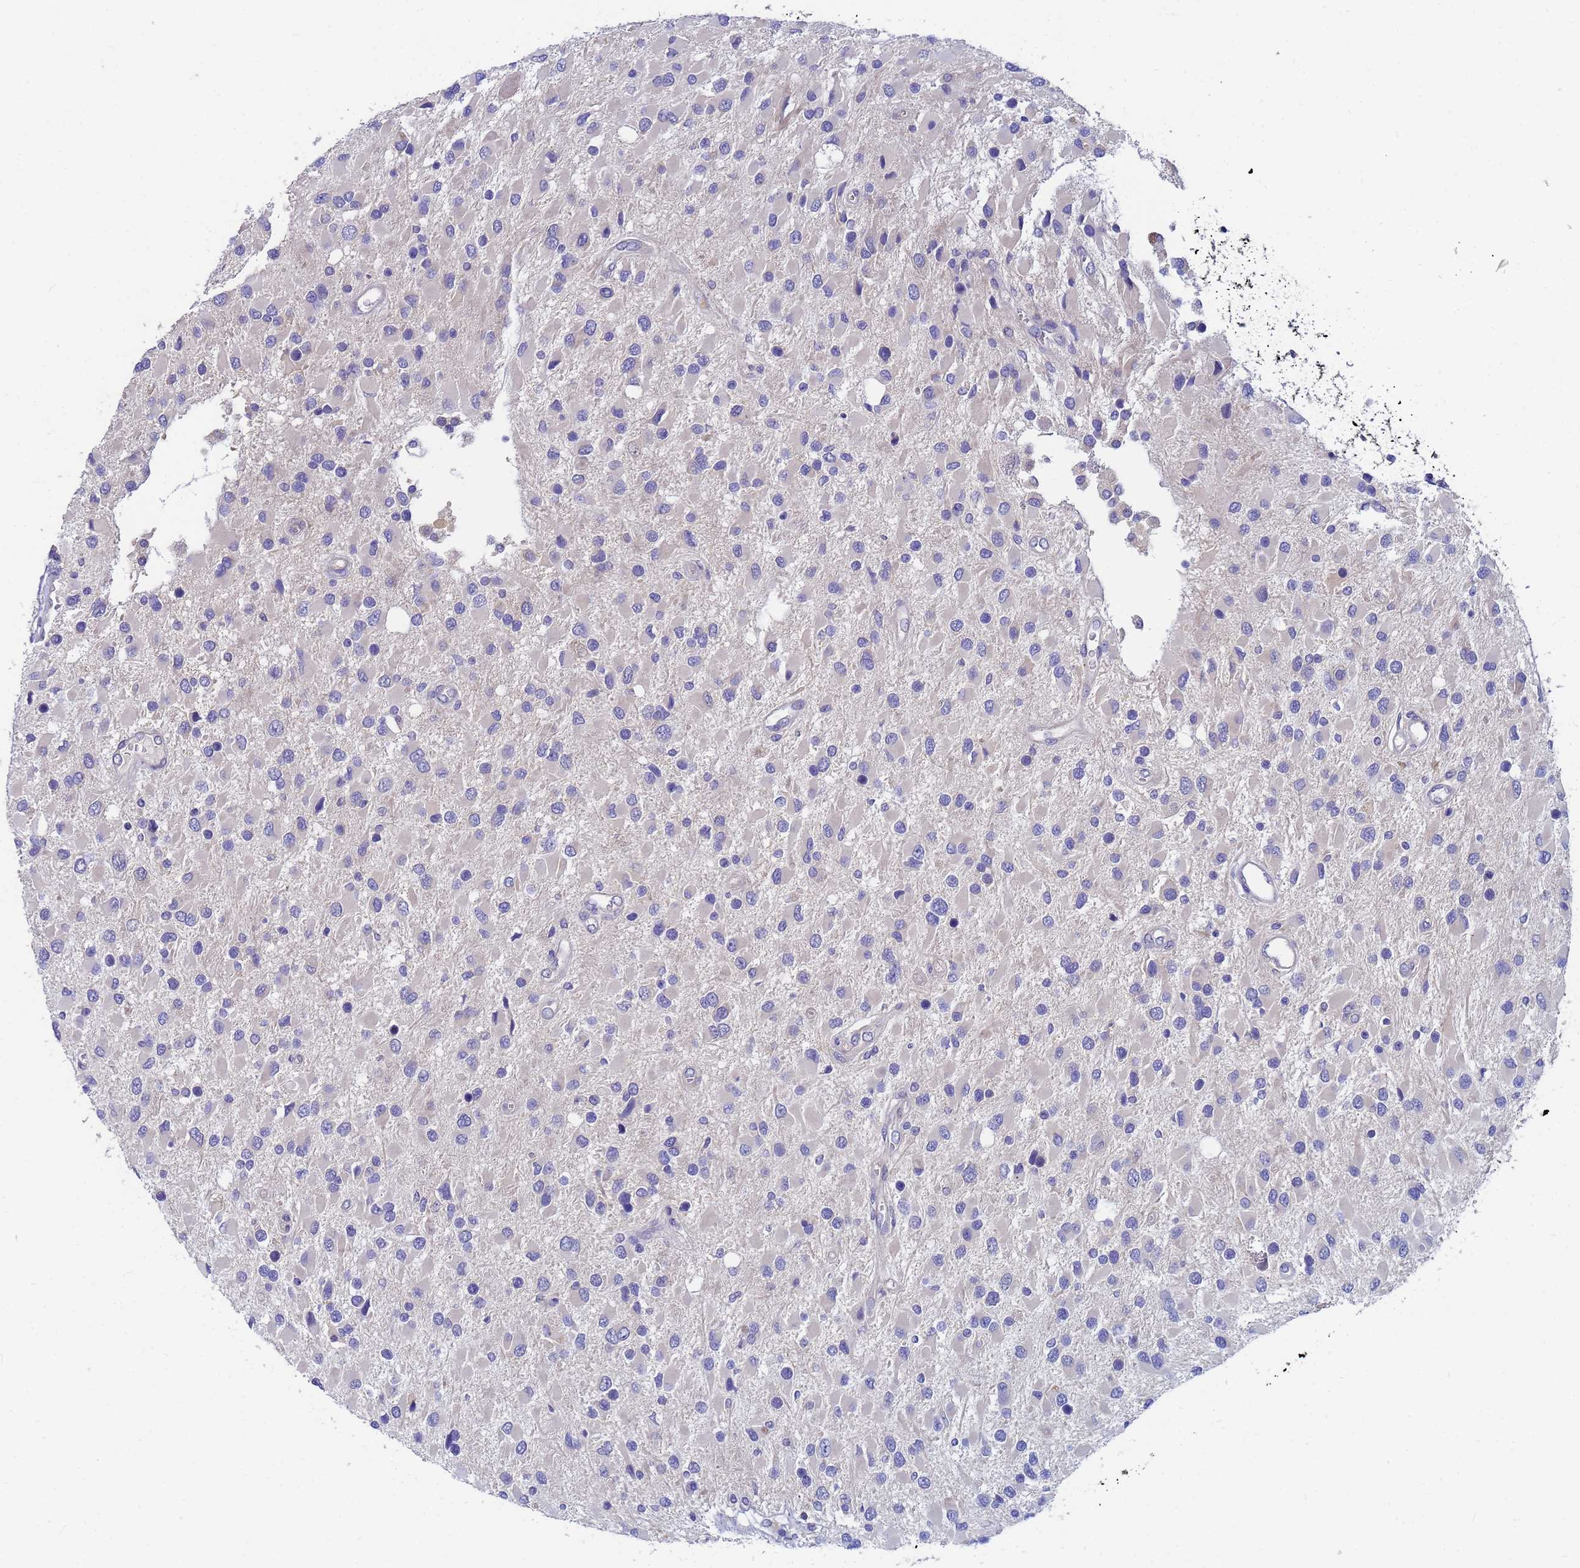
{"staining": {"intensity": "negative", "quantity": "none", "location": "none"}, "tissue": "glioma", "cell_type": "Tumor cells", "image_type": "cancer", "snomed": [{"axis": "morphology", "description": "Glioma, malignant, High grade"}, {"axis": "topography", "description": "Brain"}], "caption": "High magnification brightfield microscopy of malignant high-grade glioma stained with DAB (3,3'-diaminobenzidine) (brown) and counterstained with hematoxylin (blue): tumor cells show no significant positivity.", "gene": "TTLL11", "patient": {"sex": "male", "age": 53}}